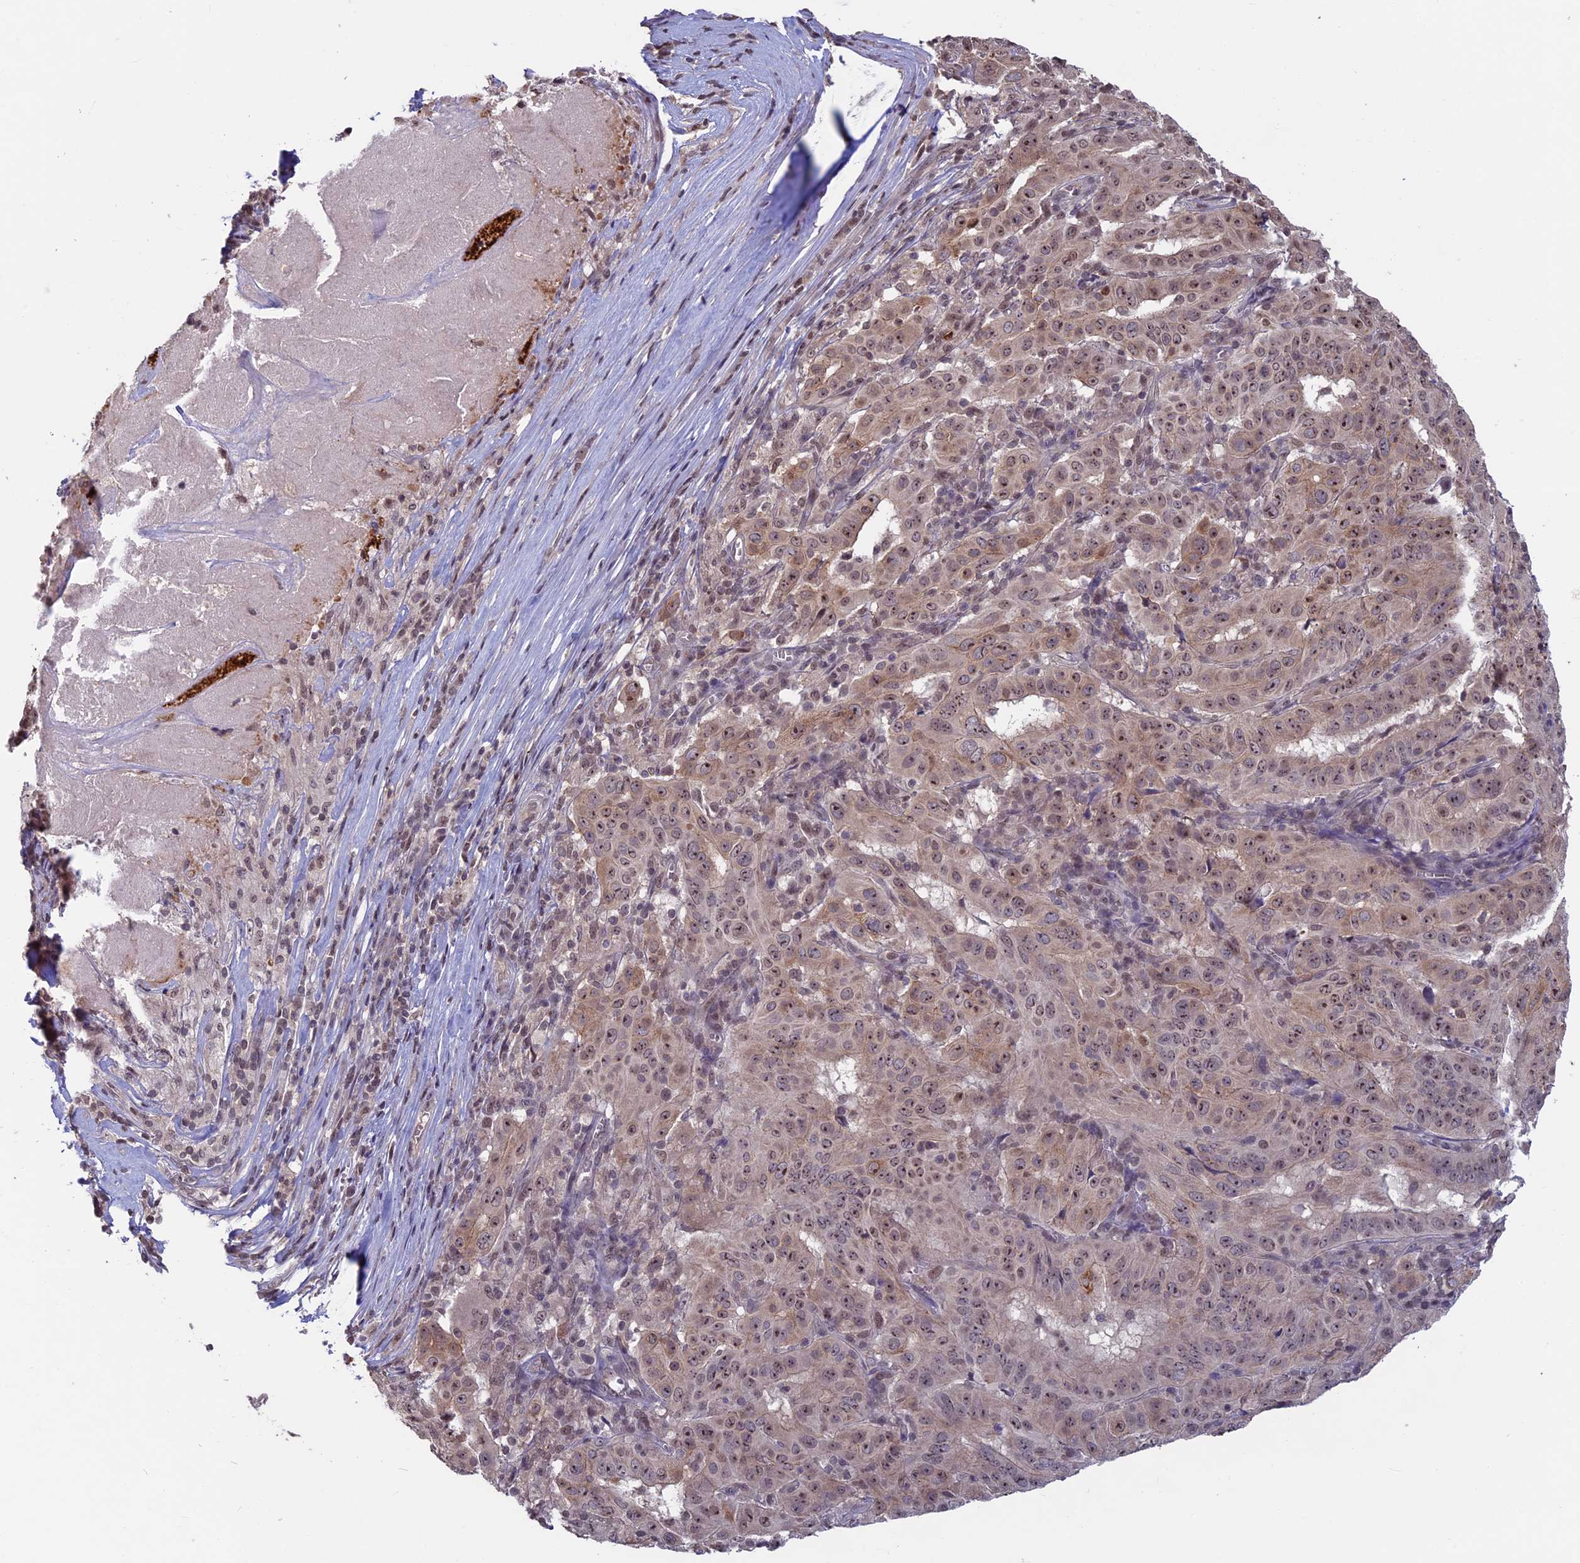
{"staining": {"intensity": "weak", "quantity": ">75%", "location": "cytoplasmic/membranous,nuclear"}, "tissue": "pancreatic cancer", "cell_type": "Tumor cells", "image_type": "cancer", "snomed": [{"axis": "morphology", "description": "Adenocarcinoma, NOS"}, {"axis": "topography", "description": "Pancreas"}], "caption": "IHC micrograph of neoplastic tissue: pancreatic cancer stained using immunohistochemistry (IHC) shows low levels of weak protein expression localized specifically in the cytoplasmic/membranous and nuclear of tumor cells, appearing as a cytoplasmic/membranous and nuclear brown color.", "gene": "SPIRE1", "patient": {"sex": "male", "age": 63}}